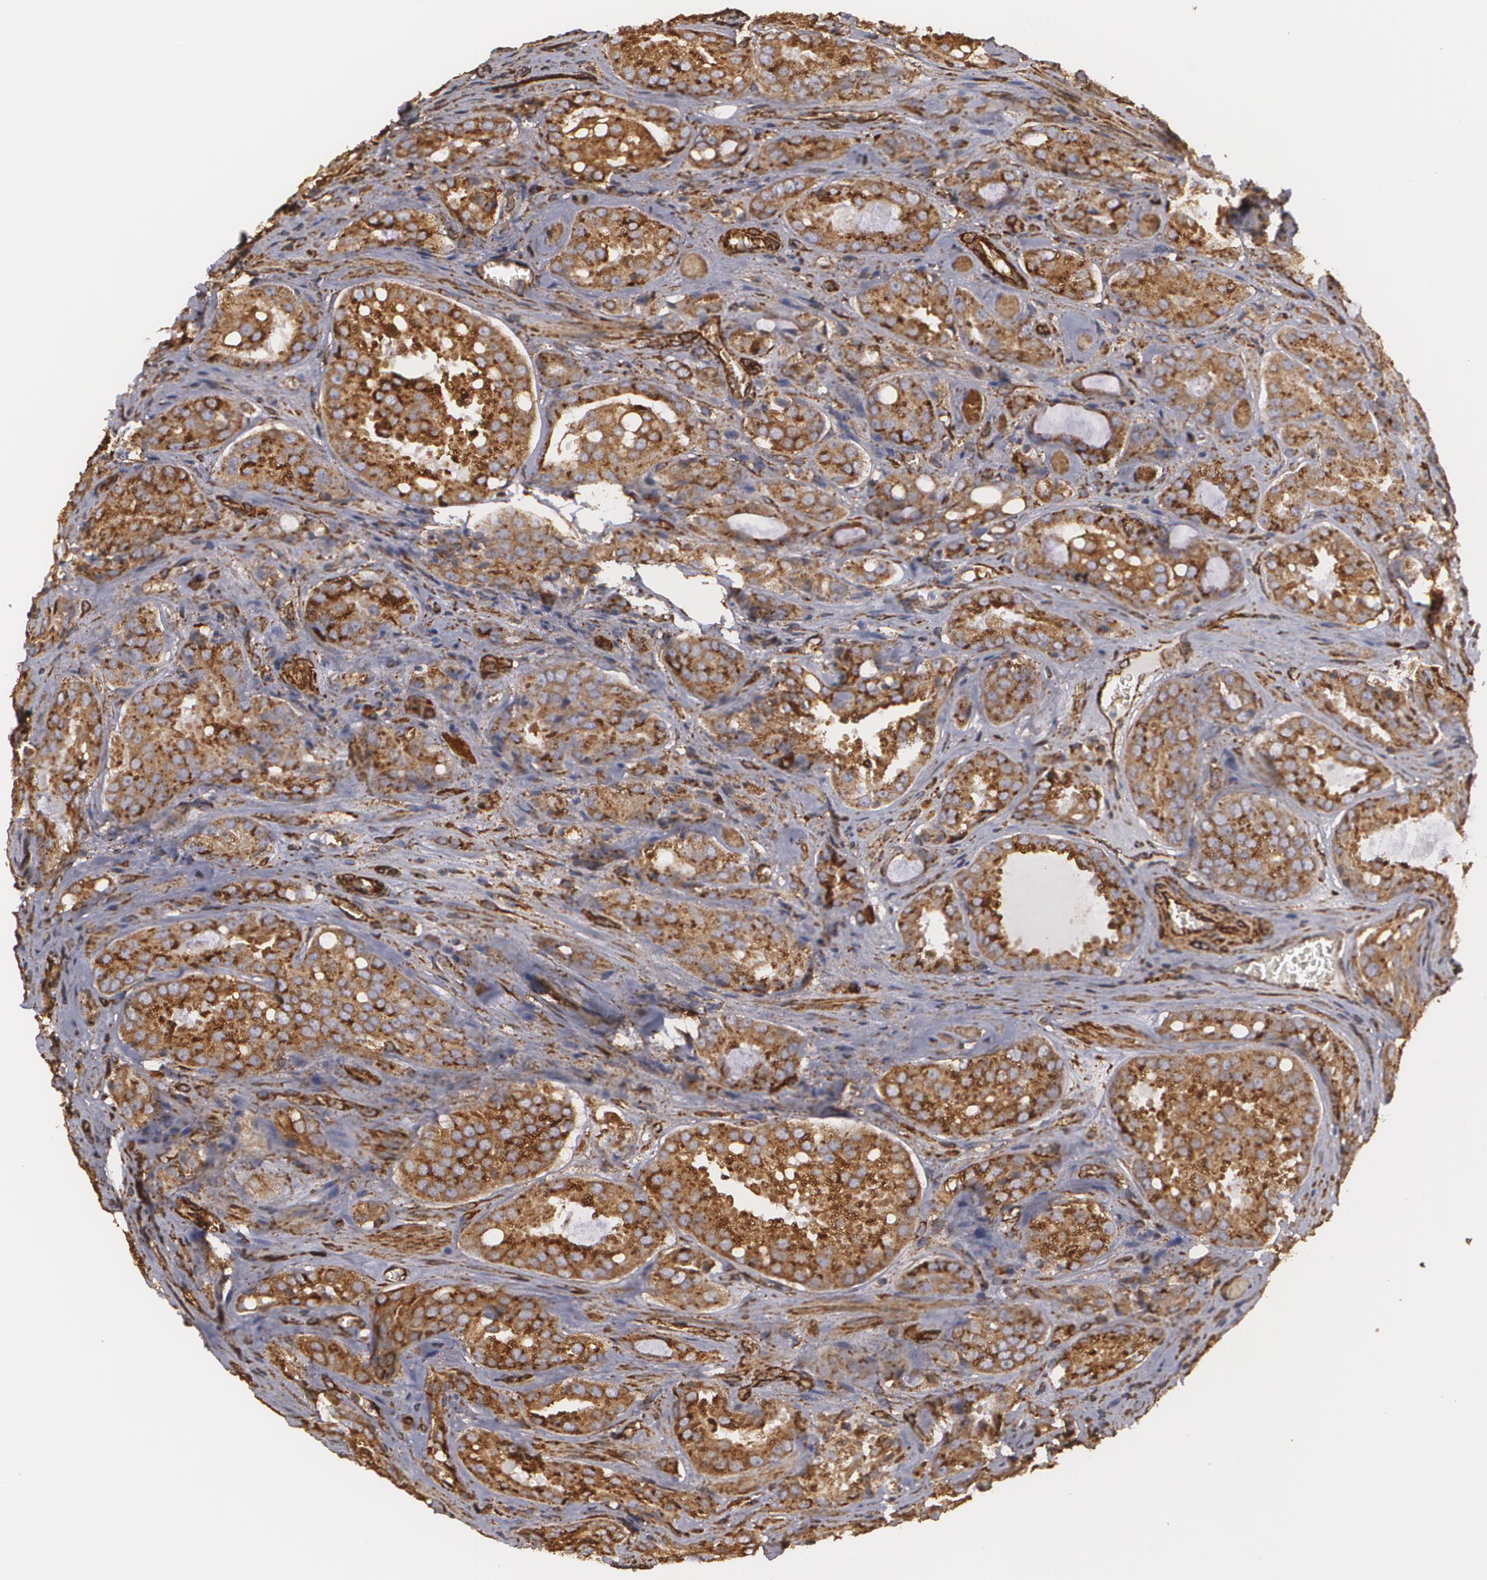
{"staining": {"intensity": "strong", "quantity": ">75%", "location": "cytoplasmic/membranous"}, "tissue": "prostate cancer", "cell_type": "Tumor cells", "image_type": "cancer", "snomed": [{"axis": "morphology", "description": "Adenocarcinoma, Medium grade"}, {"axis": "topography", "description": "Prostate"}], "caption": "Protein staining reveals strong cytoplasmic/membranous staining in about >75% of tumor cells in prostate adenocarcinoma (medium-grade). (IHC, brightfield microscopy, high magnification).", "gene": "CYB5R3", "patient": {"sex": "male", "age": 60}}